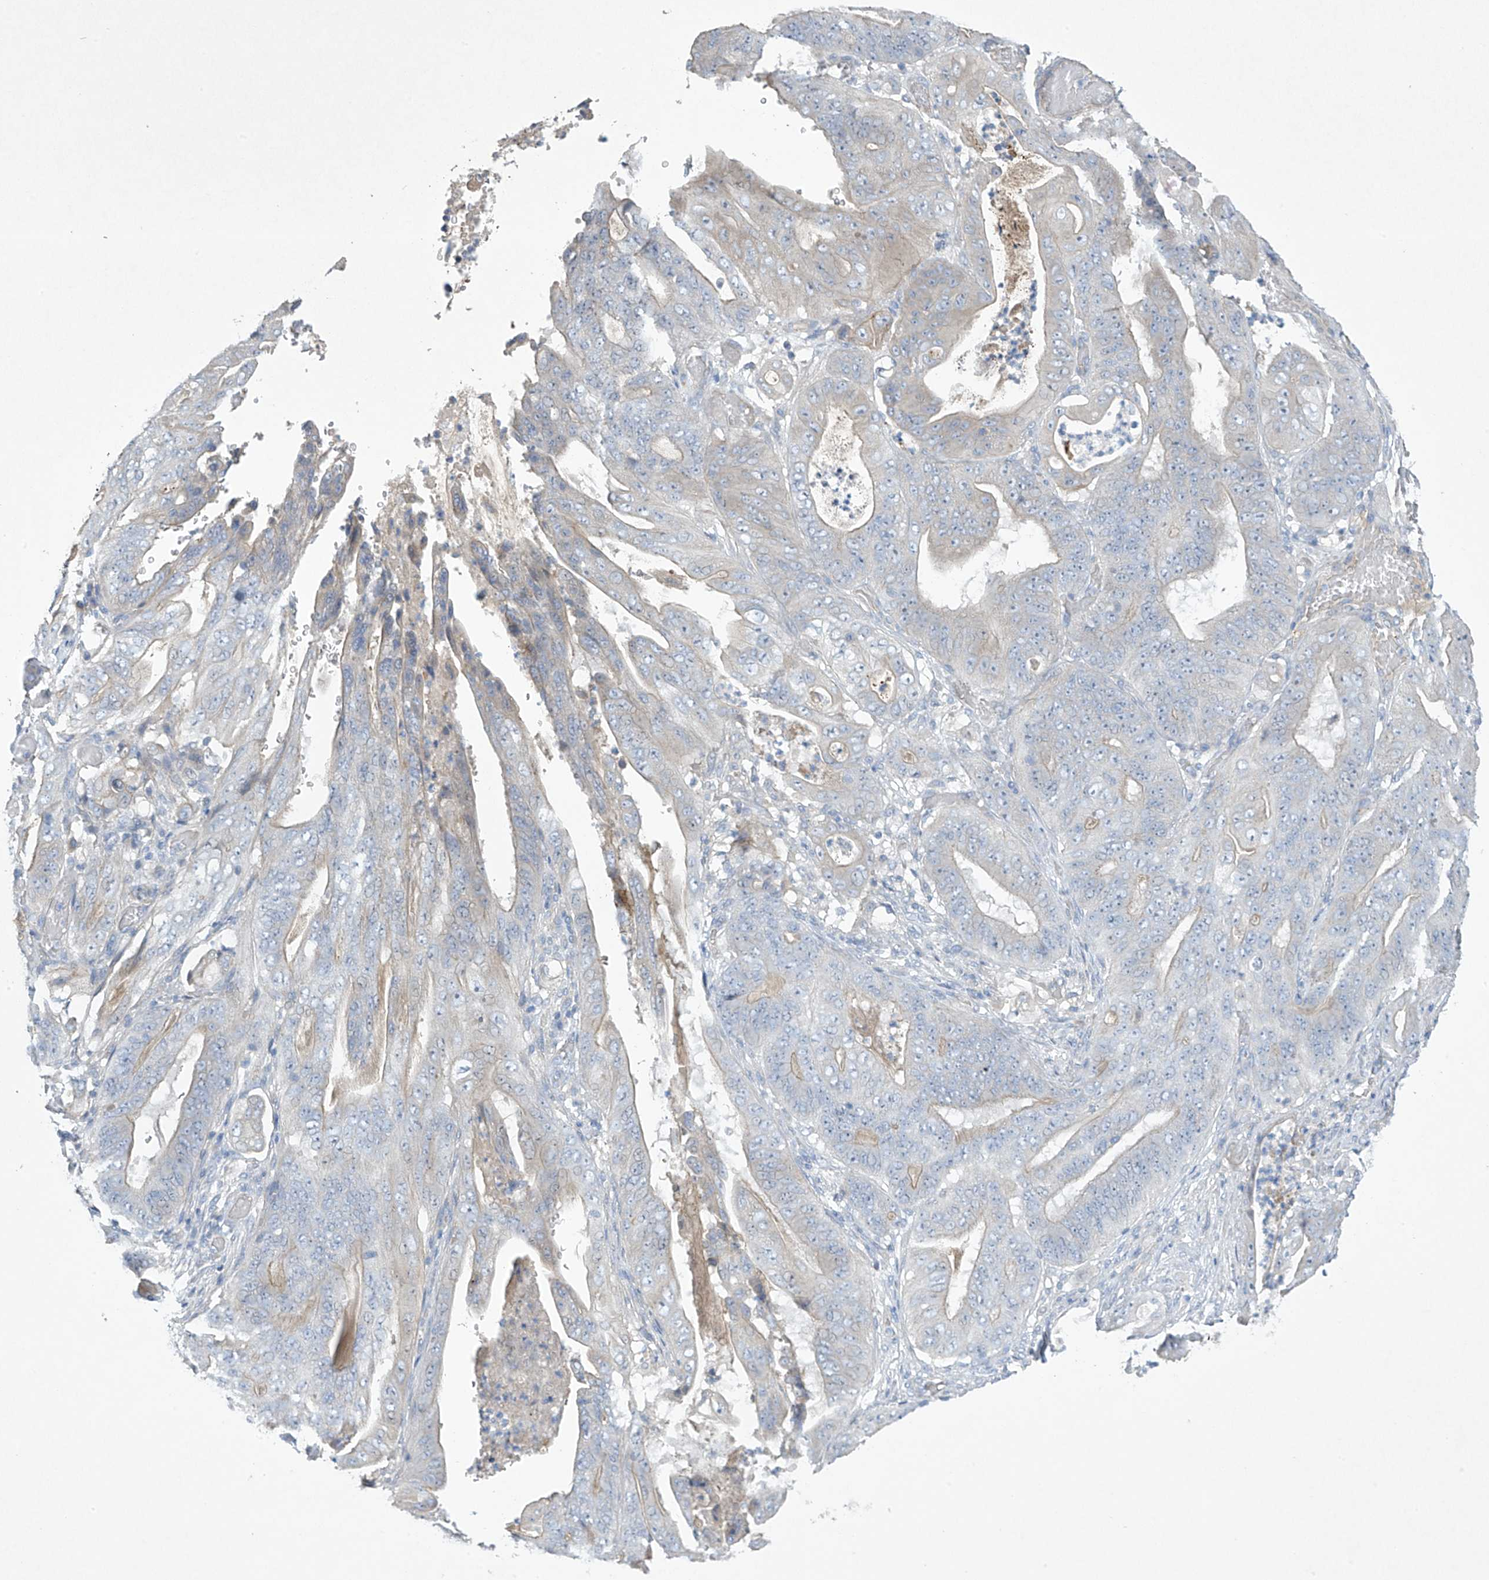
{"staining": {"intensity": "weak", "quantity": "<25%", "location": "cytoplasmic/membranous"}, "tissue": "stomach cancer", "cell_type": "Tumor cells", "image_type": "cancer", "snomed": [{"axis": "morphology", "description": "Adenocarcinoma, NOS"}, {"axis": "topography", "description": "Stomach"}], "caption": "Human stomach cancer (adenocarcinoma) stained for a protein using immunohistochemistry exhibits no expression in tumor cells.", "gene": "PRSS12", "patient": {"sex": "female", "age": 73}}